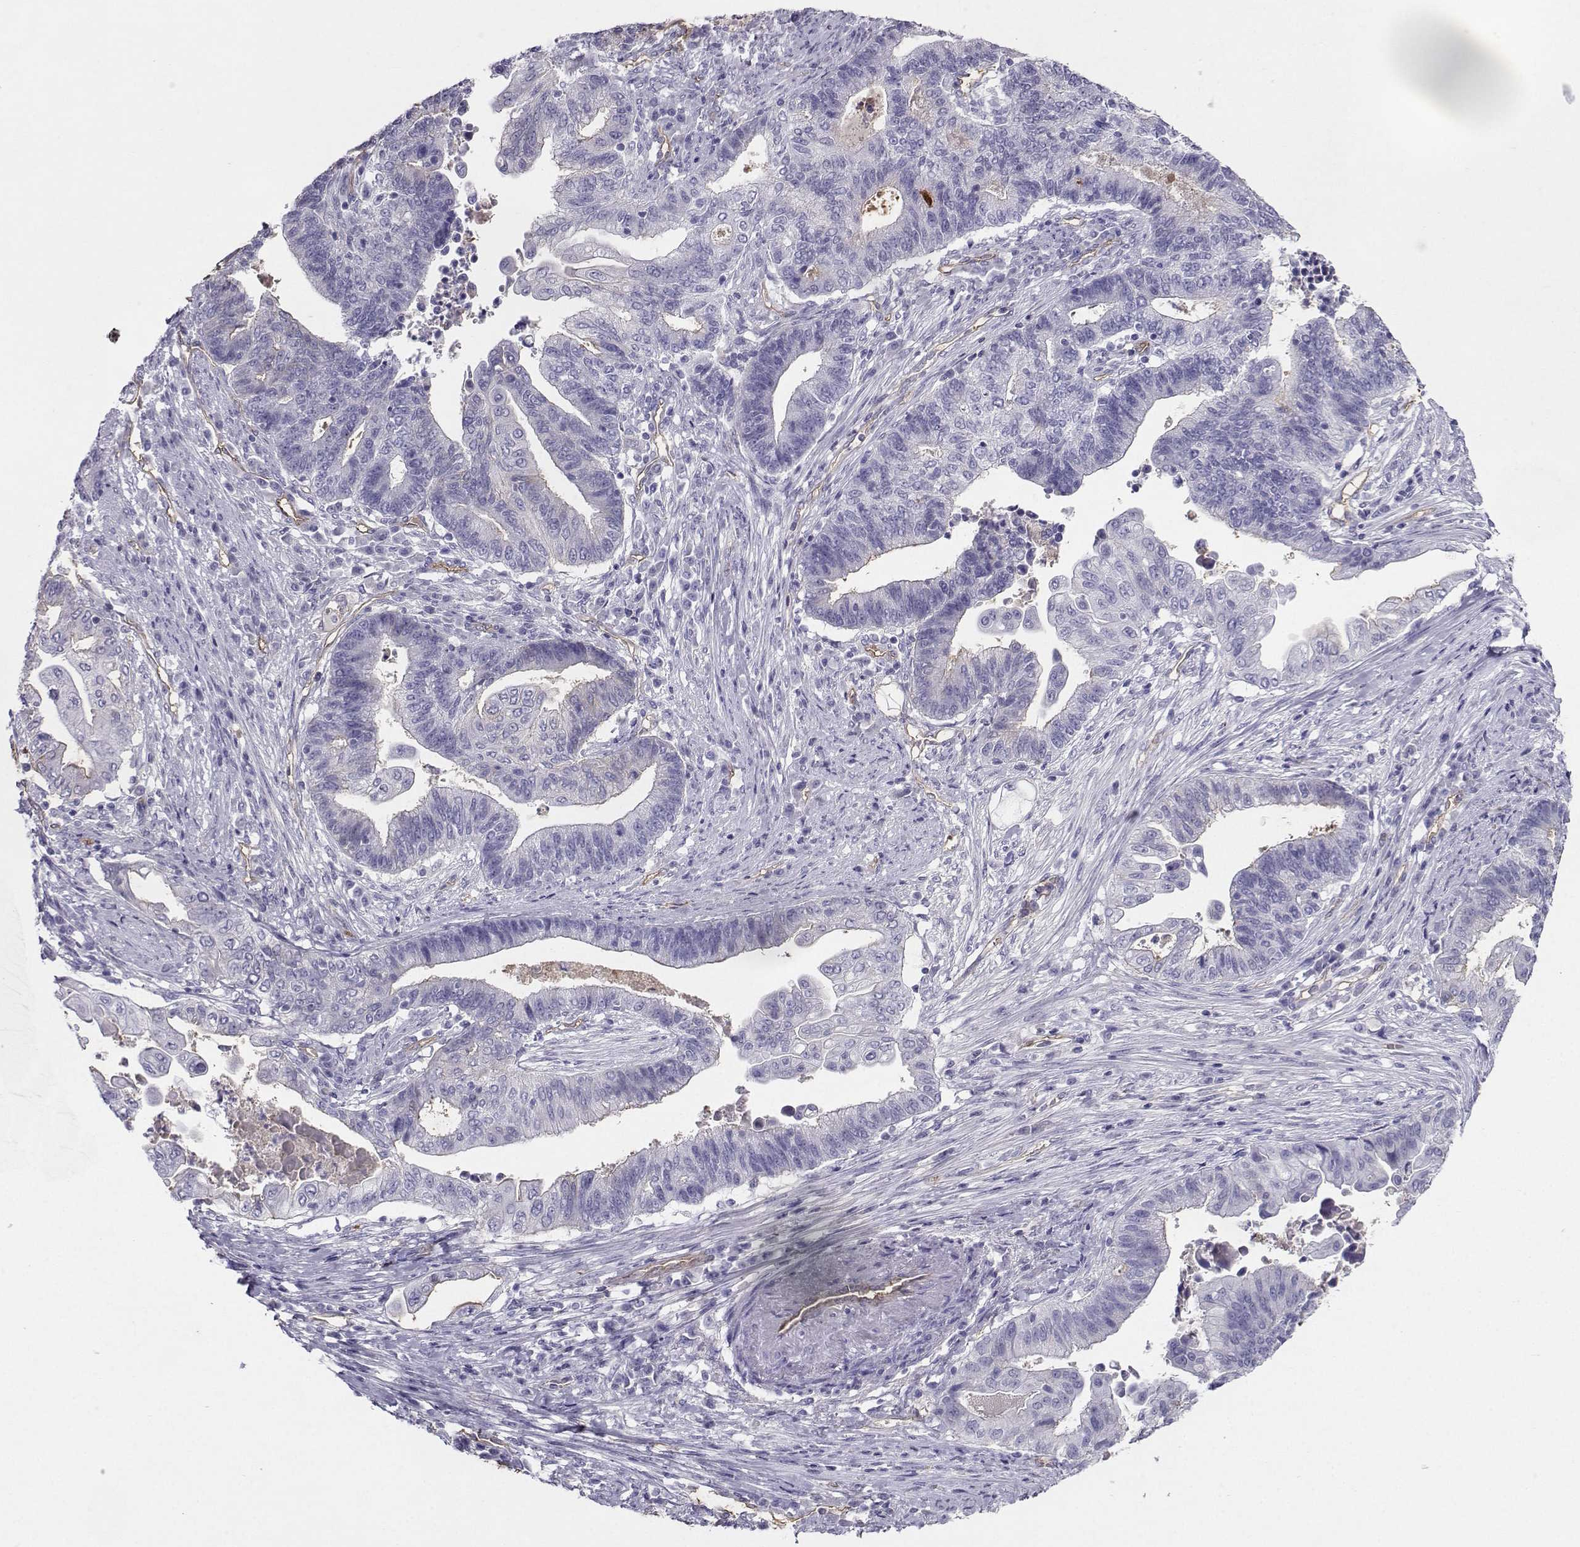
{"staining": {"intensity": "negative", "quantity": "none", "location": "none"}, "tissue": "endometrial cancer", "cell_type": "Tumor cells", "image_type": "cancer", "snomed": [{"axis": "morphology", "description": "Adenocarcinoma, NOS"}, {"axis": "topography", "description": "Uterus"}, {"axis": "topography", "description": "Endometrium"}], "caption": "This is an immunohistochemistry photomicrograph of endometrial cancer. There is no positivity in tumor cells.", "gene": "CLUL1", "patient": {"sex": "female", "age": 54}}